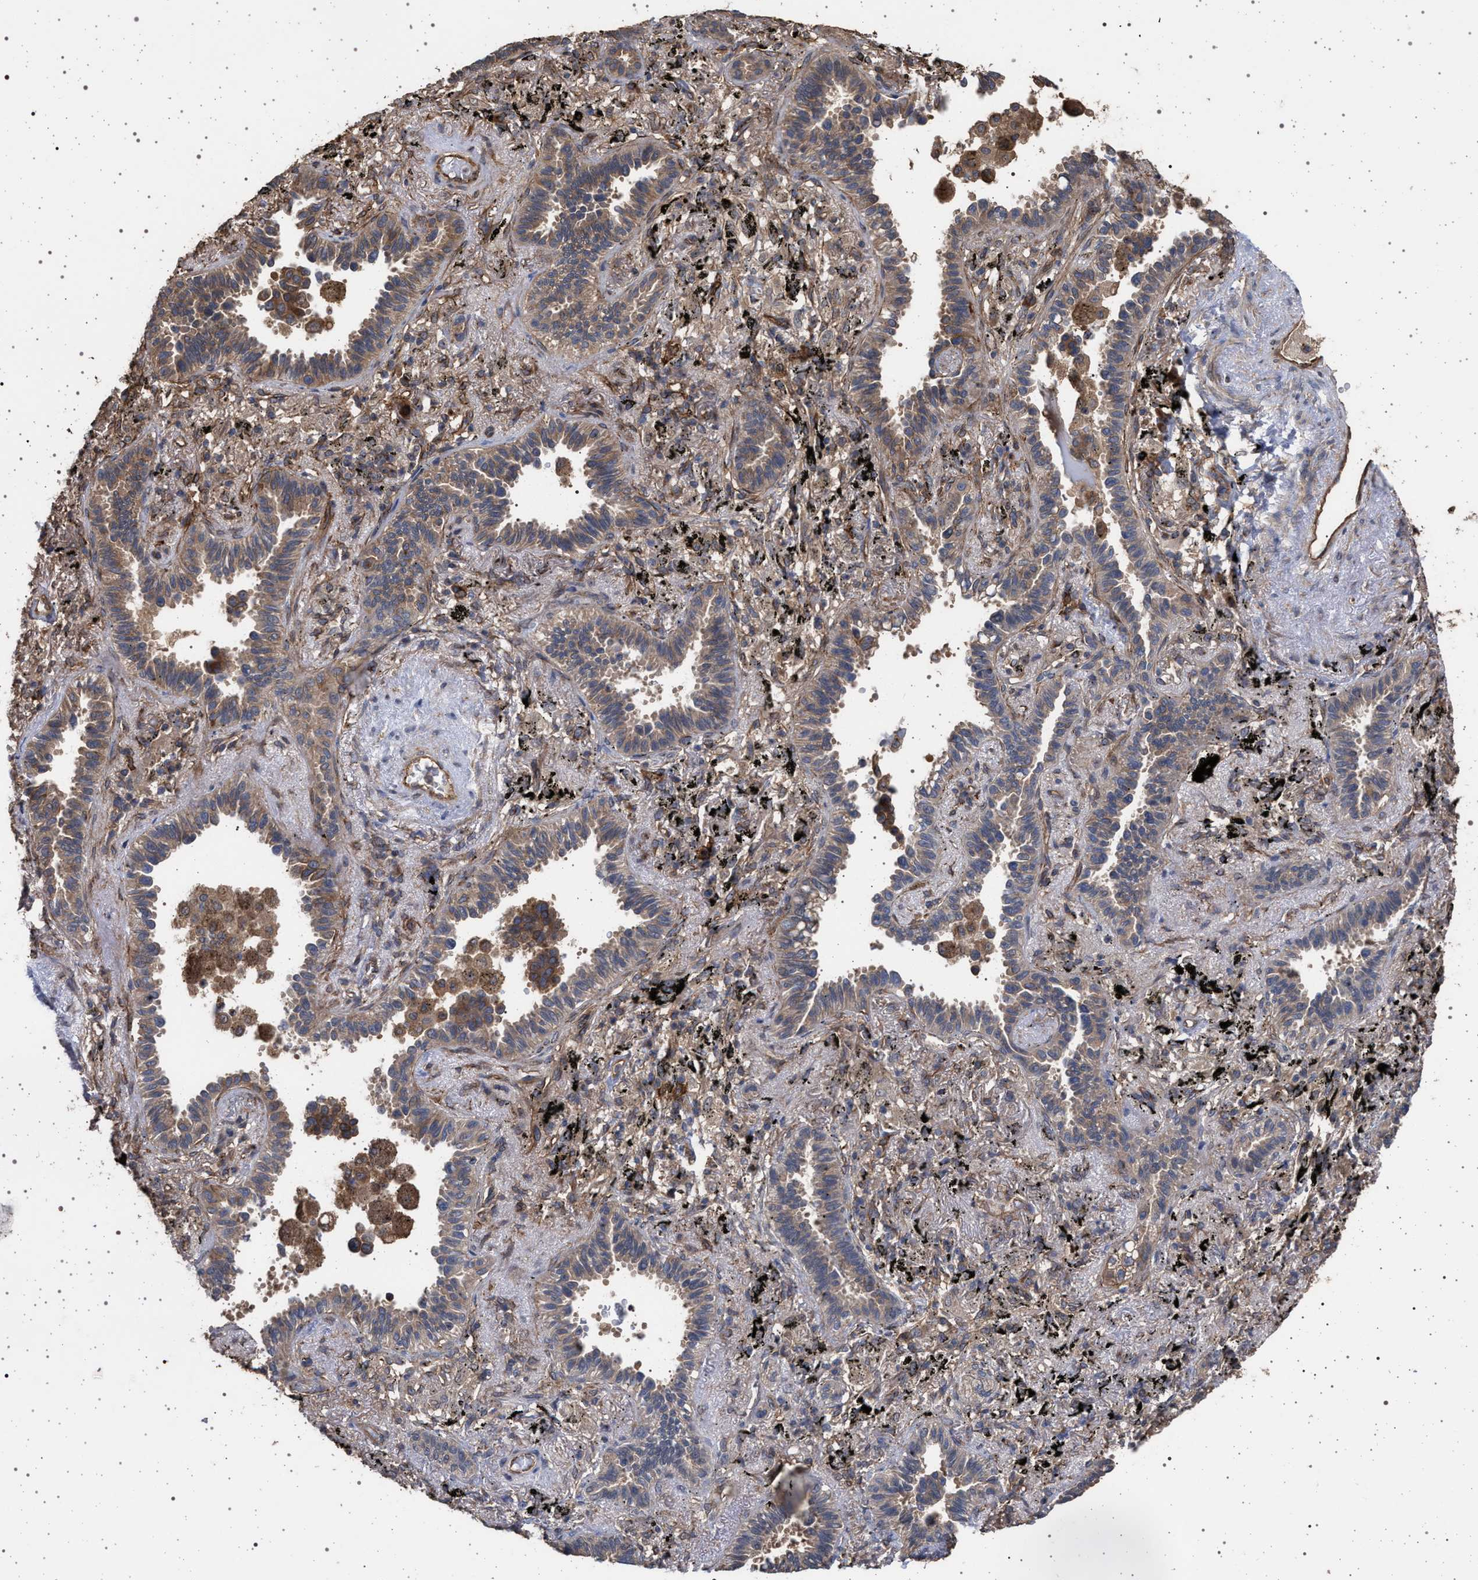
{"staining": {"intensity": "moderate", "quantity": "25%-75%", "location": "cytoplasmic/membranous"}, "tissue": "lung cancer", "cell_type": "Tumor cells", "image_type": "cancer", "snomed": [{"axis": "morphology", "description": "Adenocarcinoma, NOS"}, {"axis": "topography", "description": "Lung"}], "caption": "Tumor cells display medium levels of moderate cytoplasmic/membranous expression in approximately 25%-75% of cells in lung cancer (adenocarcinoma). (Stains: DAB (3,3'-diaminobenzidine) in brown, nuclei in blue, Microscopy: brightfield microscopy at high magnification).", "gene": "IFT20", "patient": {"sex": "male", "age": 59}}